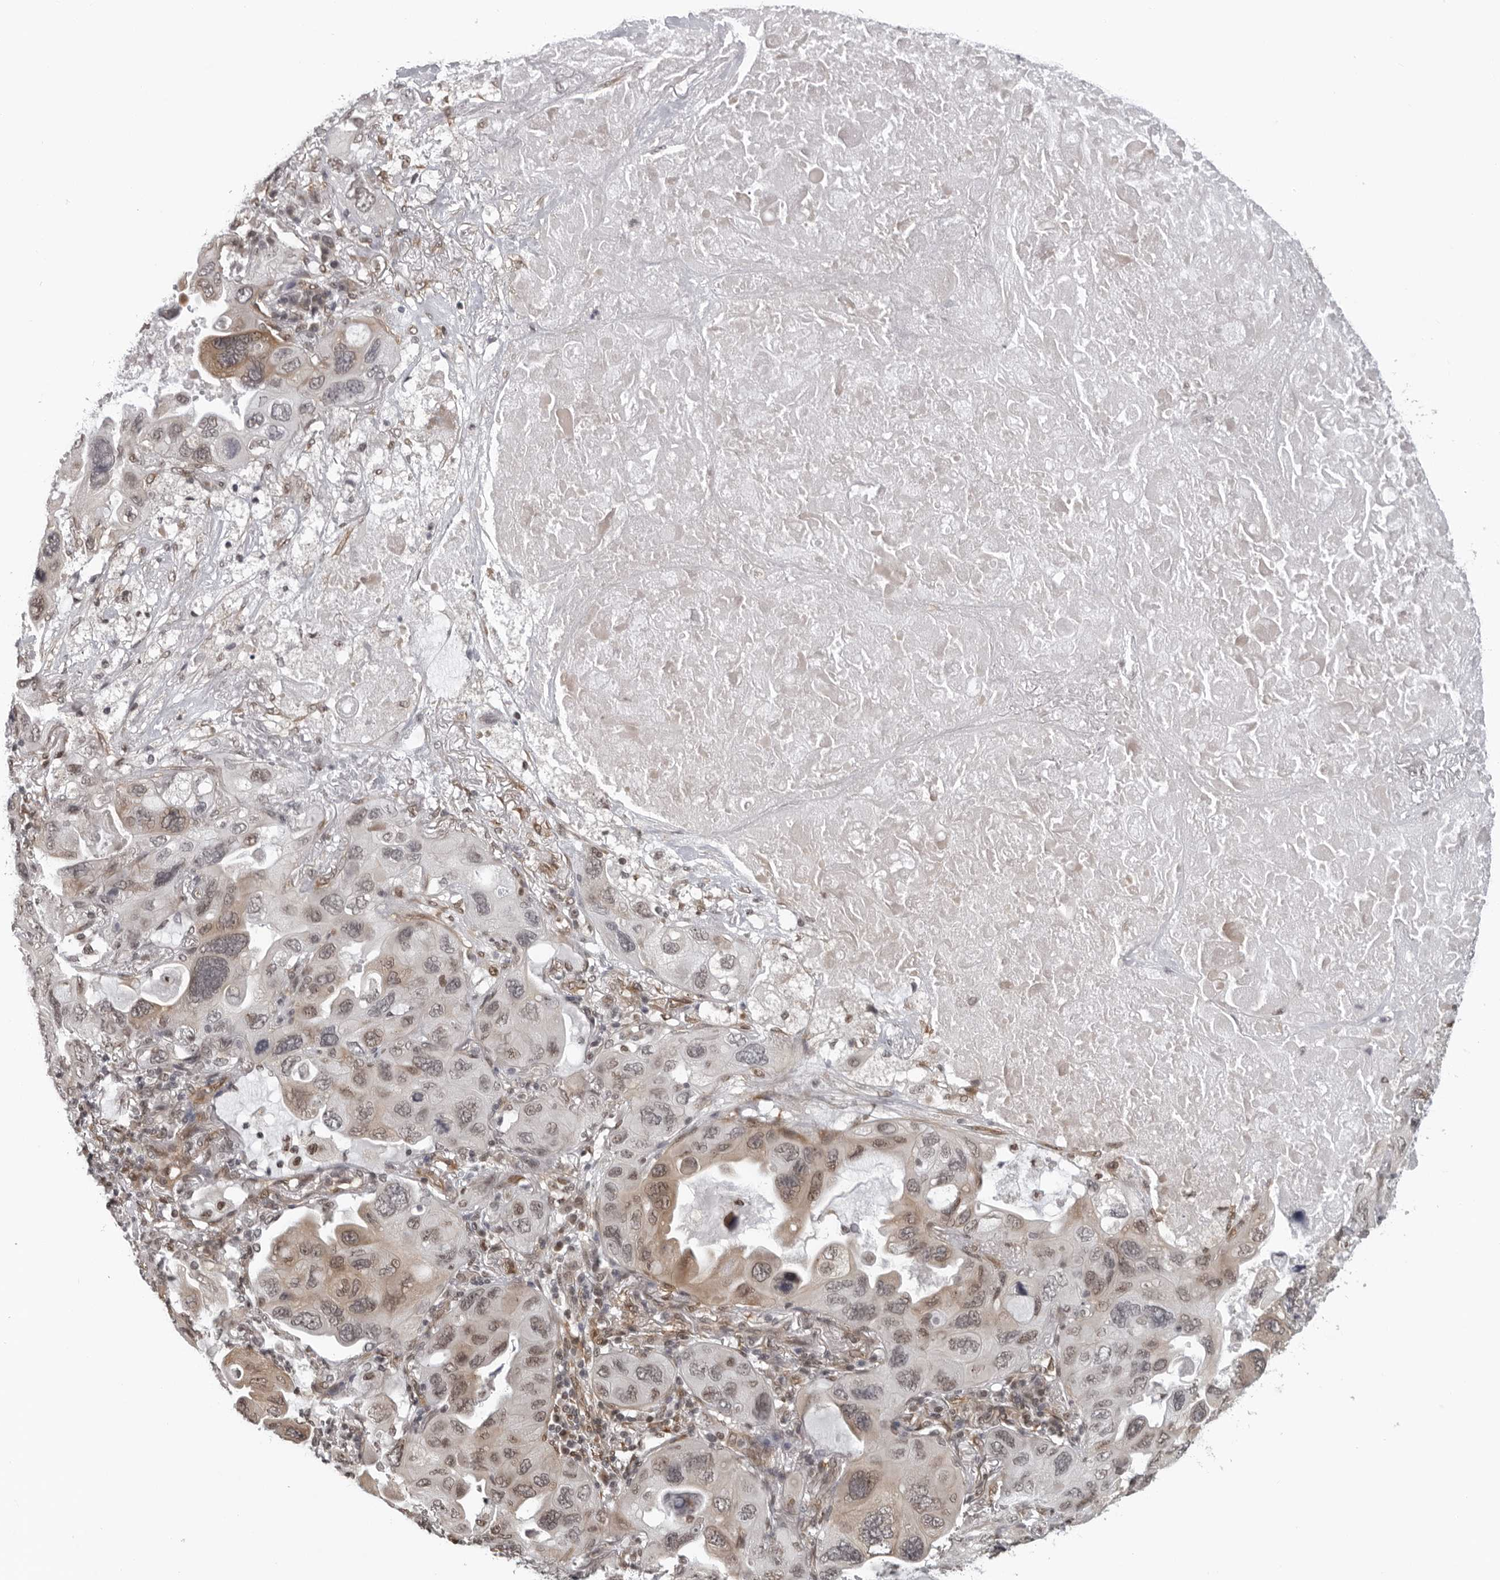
{"staining": {"intensity": "moderate", "quantity": "<25%", "location": "nuclear"}, "tissue": "lung cancer", "cell_type": "Tumor cells", "image_type": "cancer", "snomed": [{"axis": "morphology", "description": "Squamous cell carcinoma, NOS"}, {"axis": "topography", "description": "Lung"}], "caption": "Immunohistochemistry (IHC) (DAB) staining of human lung cancer (squamous cell carcinoma) displays moderate nuclear protein staining in approximately <25% of tumor cells.", "gene": "MAF", "patient": {"sex": "female", "age": 73}}